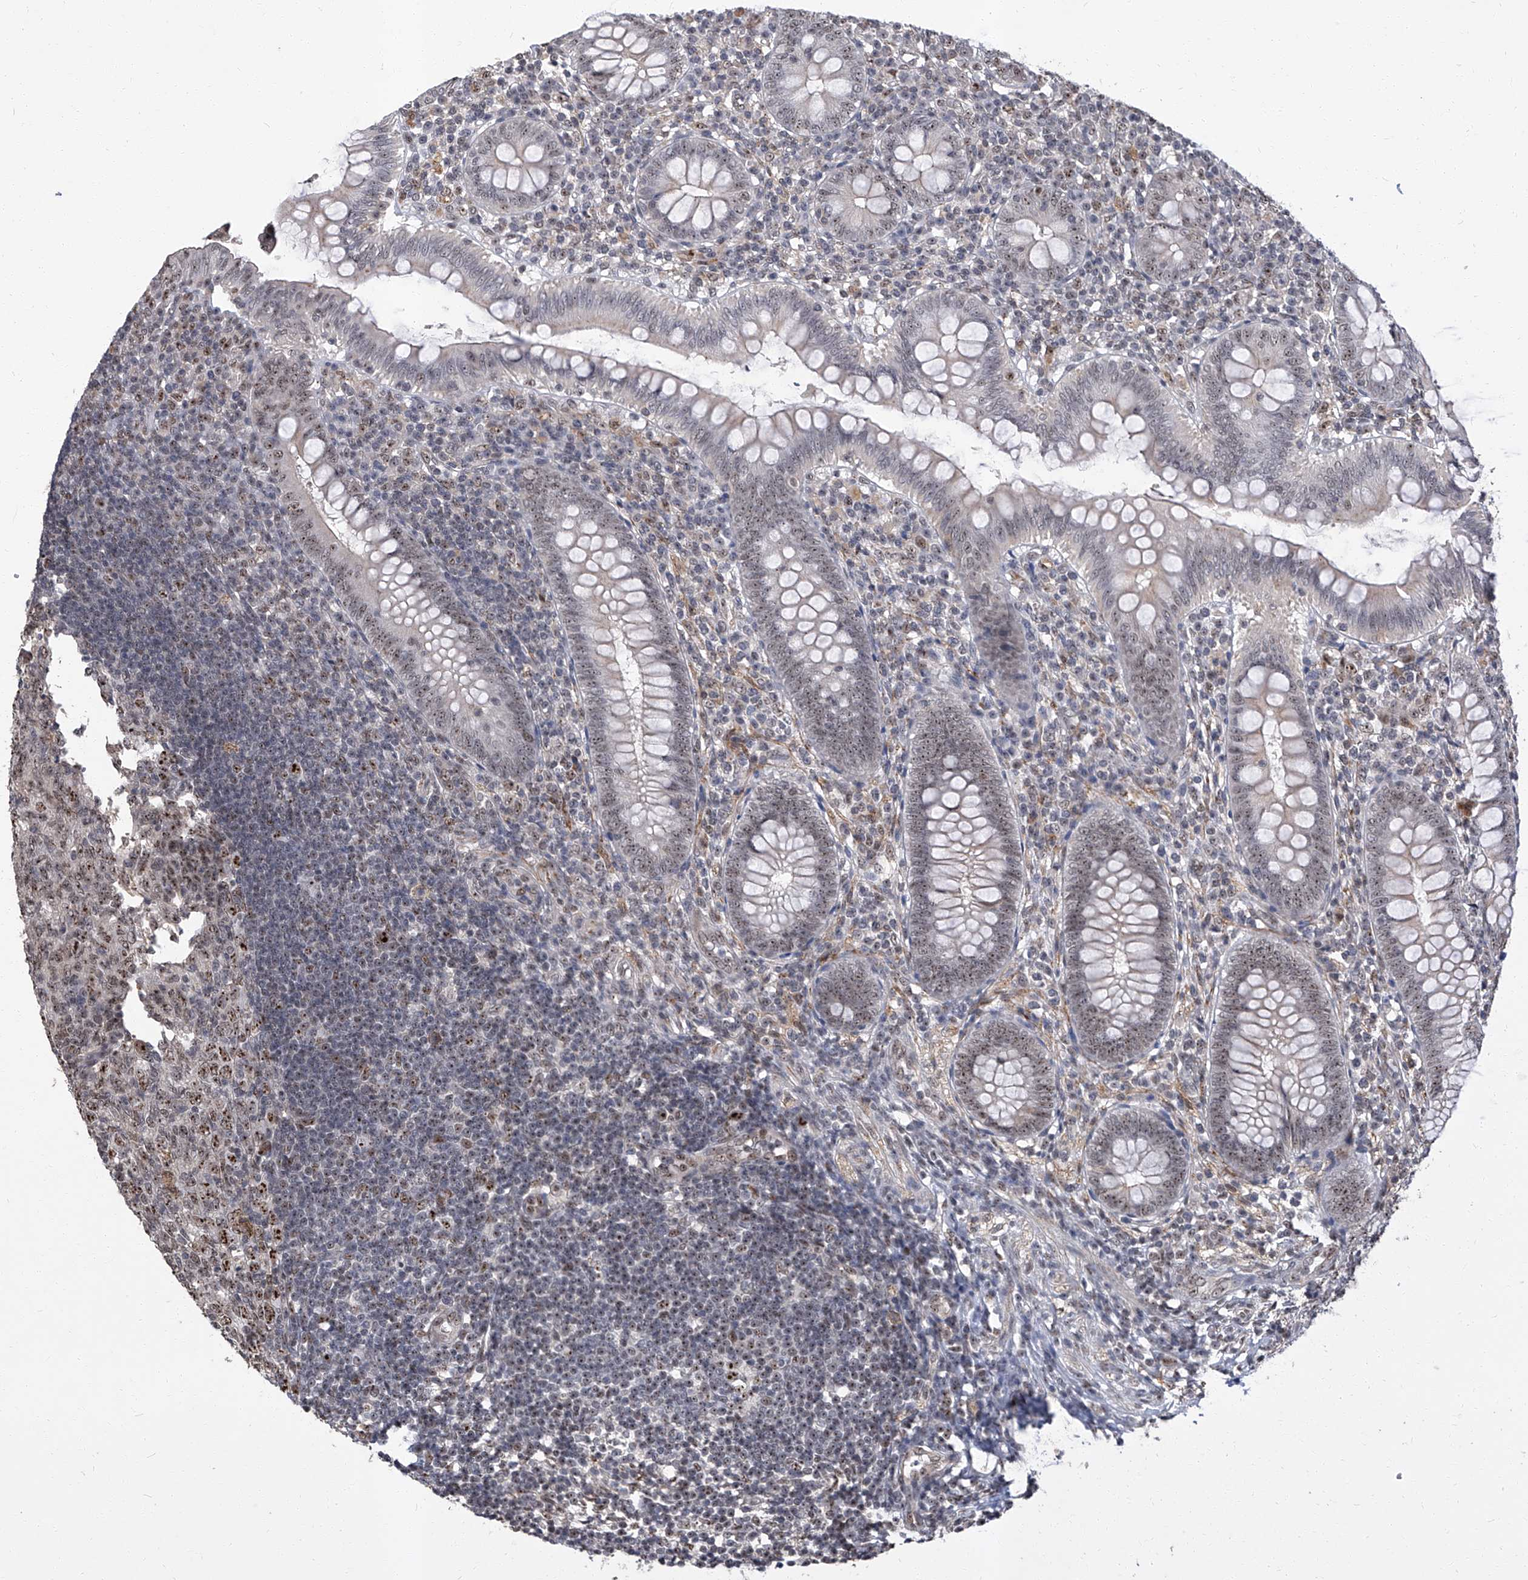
{"staining": {"intensity": "moderate", "quantity": ">75%", "location": "nuclear"}, "tissue": "appendix", "cell_type": "Glandular cells", "image_type": "normal", "snomed": [{"axis": "morphology", "description": "Normal tissue, NOS"}, {"axis": "topography", "description": "Appendix"}], "caption": "About >75% of glandular cells in benign appendix exhibit moderate nuclear protein expression as visualized by brown immunohistochemical staining.", "gene": "CMTR1", "patient": {"sex": "male", "age": 14}}